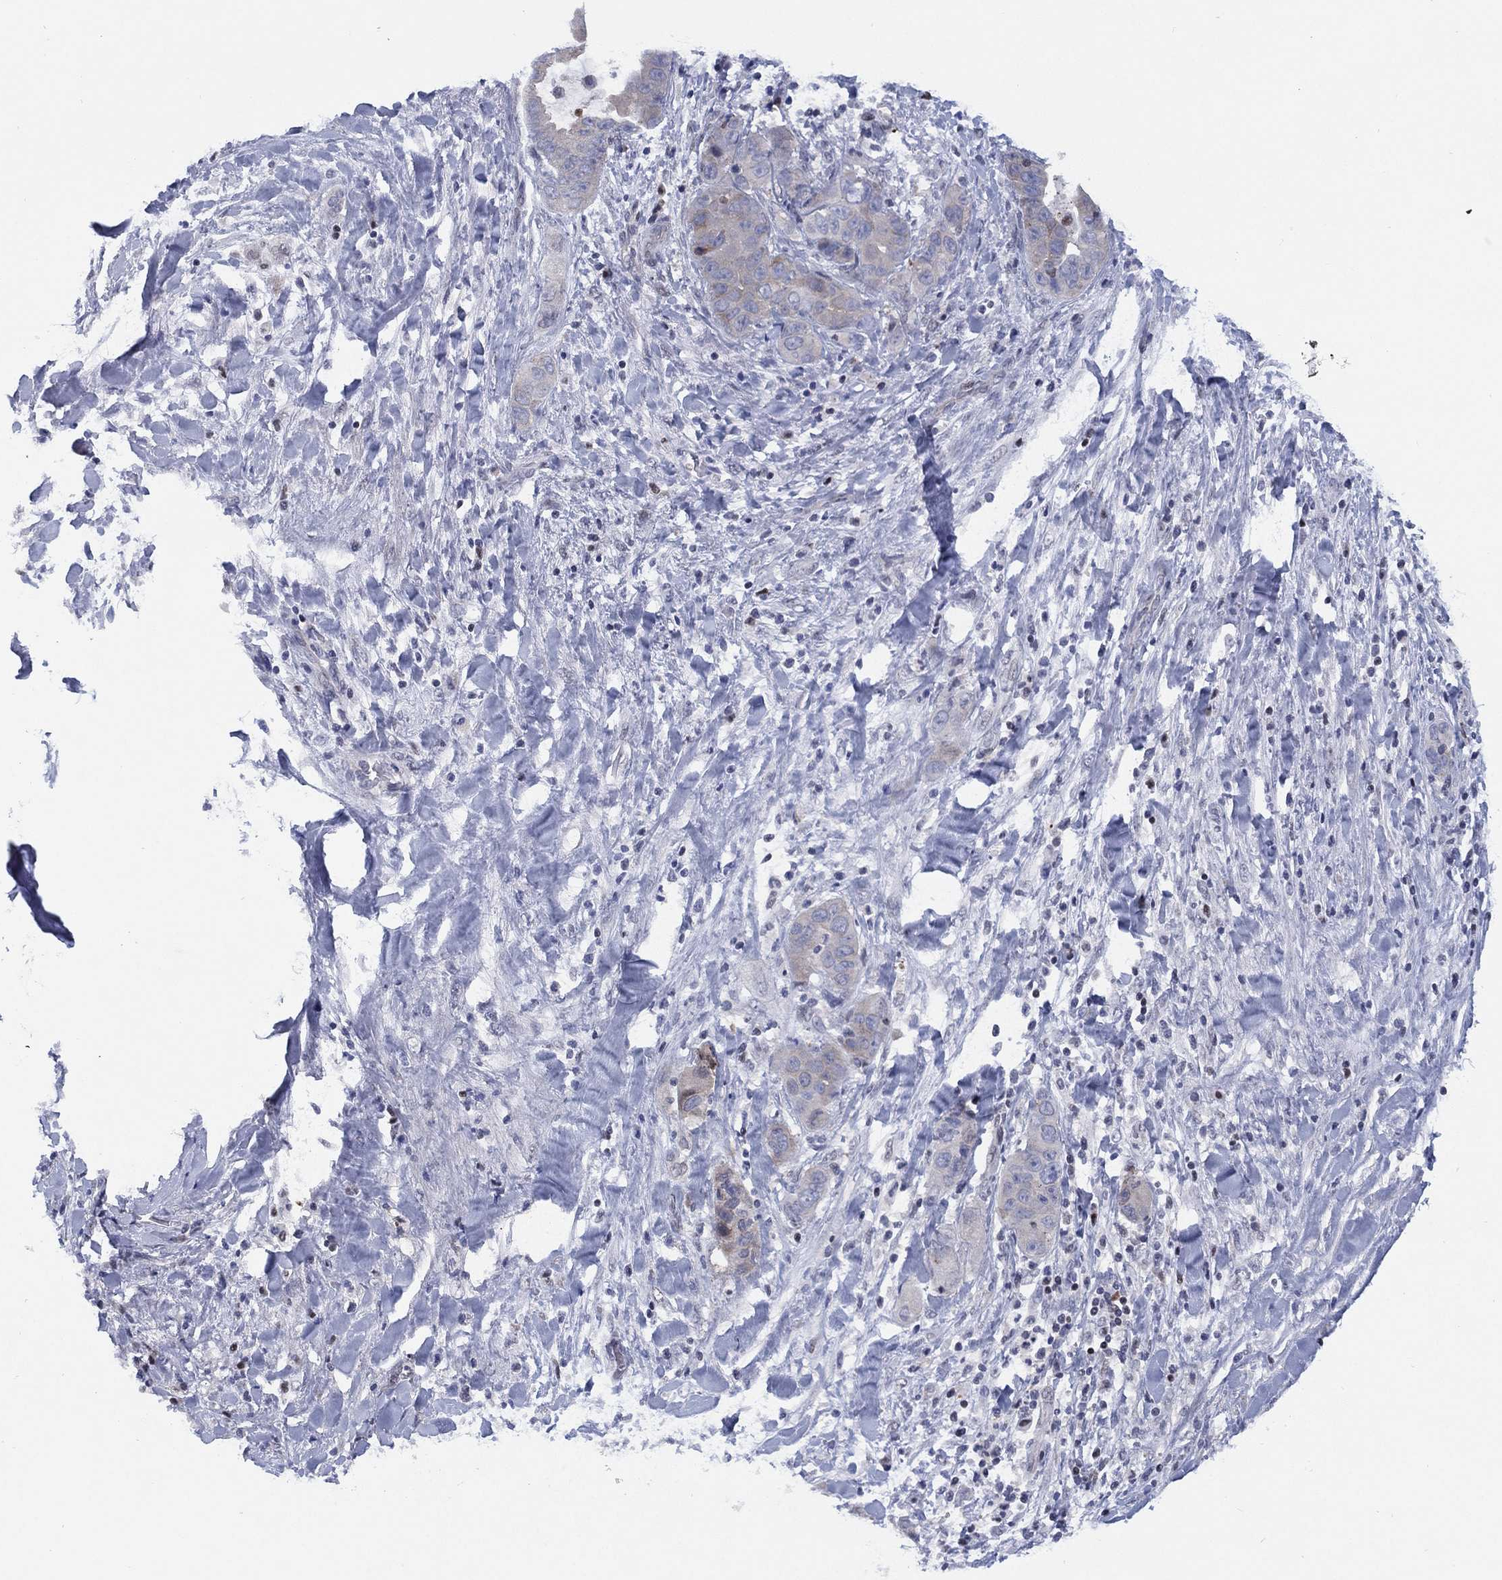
{"staining": {"intensity": "weak", "quantity": "<25%", "location": "cytoplasmic/membranous"}, "tissue": "liver cancer", "cell_type": "Tumor cells", "image_type": "cancer", "snomed": [{"axis": "morphology", "description": "Cholangiocarcinoma"}, {"axis": "topography", "description": "Liver"}], "caption": "Tumor cells show no significant protein positivity in cholangiocarcinoma (liver).", "gene": "SLC4A4", "patient": {"sex": "female", "age": 52}}